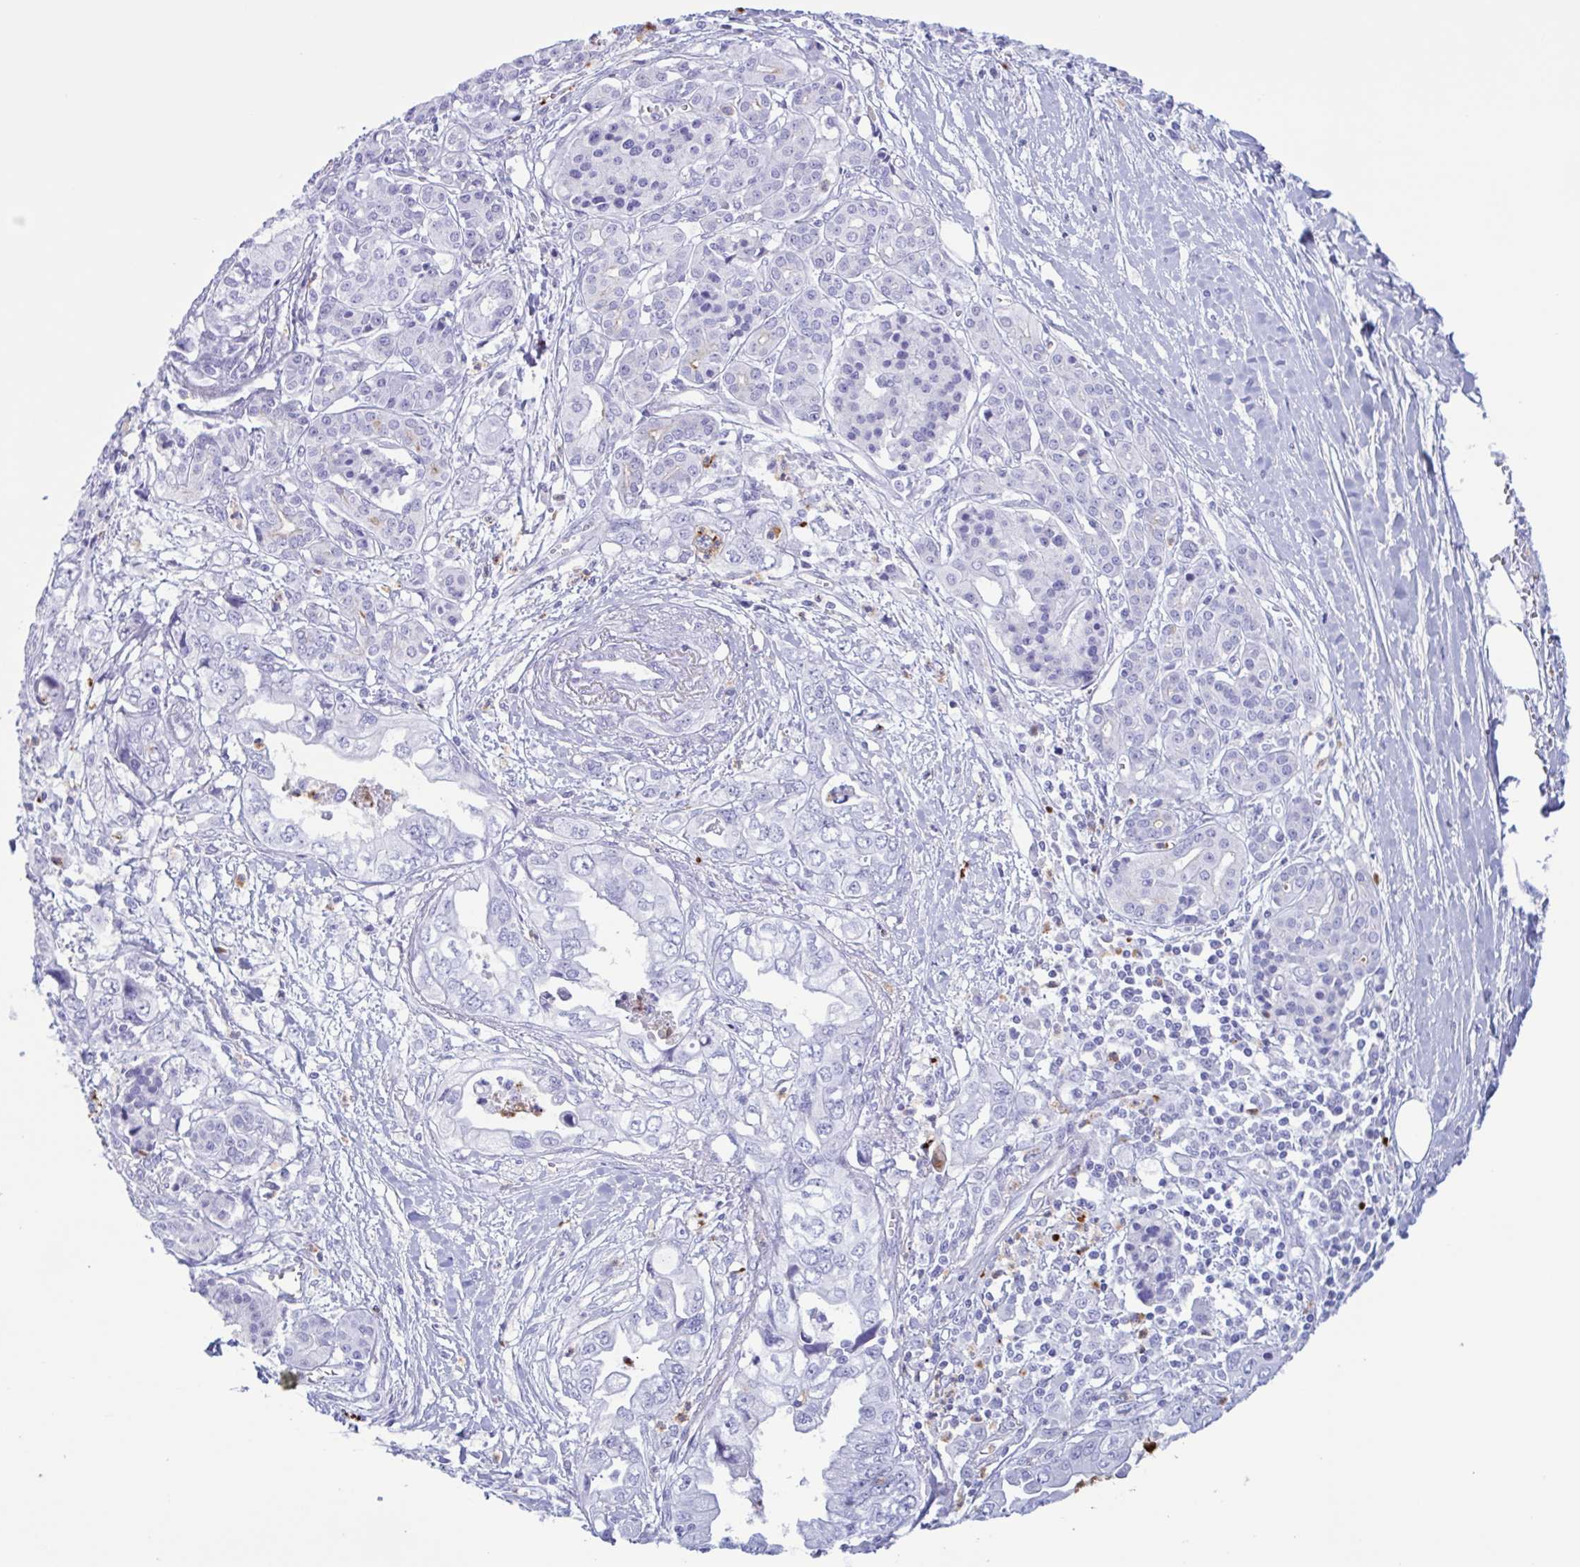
{"staining": {"intensity": "negative", "quantity": "none", "location": "none"}, "tissue": "pancreatic cancer", "cell_type": "Tumor cells", "image_type": "cancer", "snomed": [{"axis": "morphology", "description": "Adenocarcinoma, NOS"}, {"axis": "topography", "description": "Pancreas"}], "caption": "The immunohistochemistry micrograph has no significant expression in tumor cells of pancreatic adenocarcinoma tissue.", "gene": "LTF", "patient": {"sex": "male", "age": 68}}